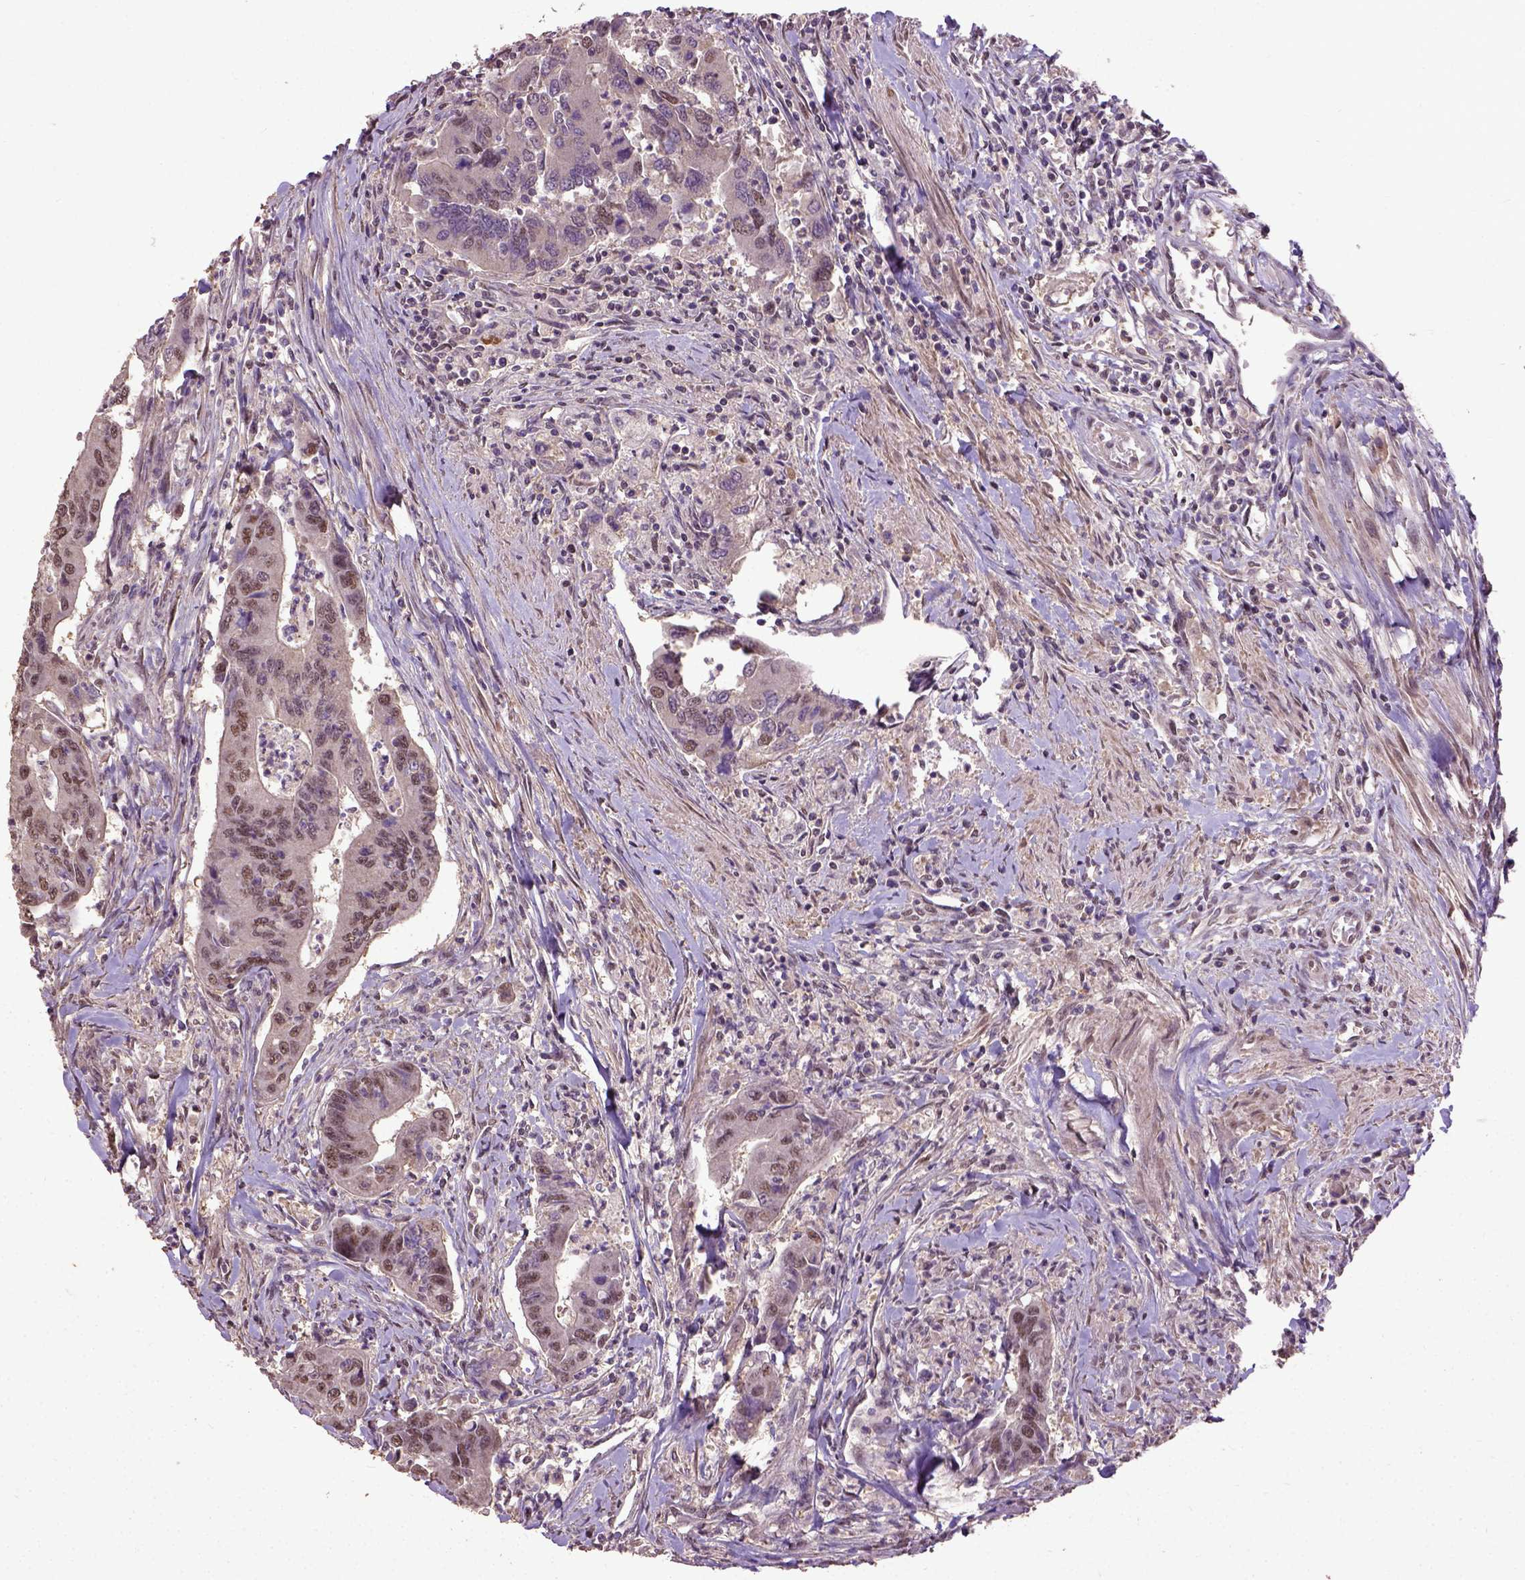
{"staining": {"intensity": "moderate", "quantity": "25%-75%", "location": "nuclear"}, "tissue": "colorectal cancer", "cell_type": "Tumor cells", "image_type": "cancer", "snomed": [{"axis": "morphology", "description": "Adenocarcinoma, NOS"}, {"axis": "topography", "description": "Colon"}], "caption": "Immunohistochemical staining of human colorectal adenocarcinoma reveals medium levels of moderate nuclear positivity in about 25%-75% of tumor cells. (brown staining indicates protein expression, while blue staining denotes nuclei).", "gene": "UBA3", "patient": {"sex": "female", "age": 67}}